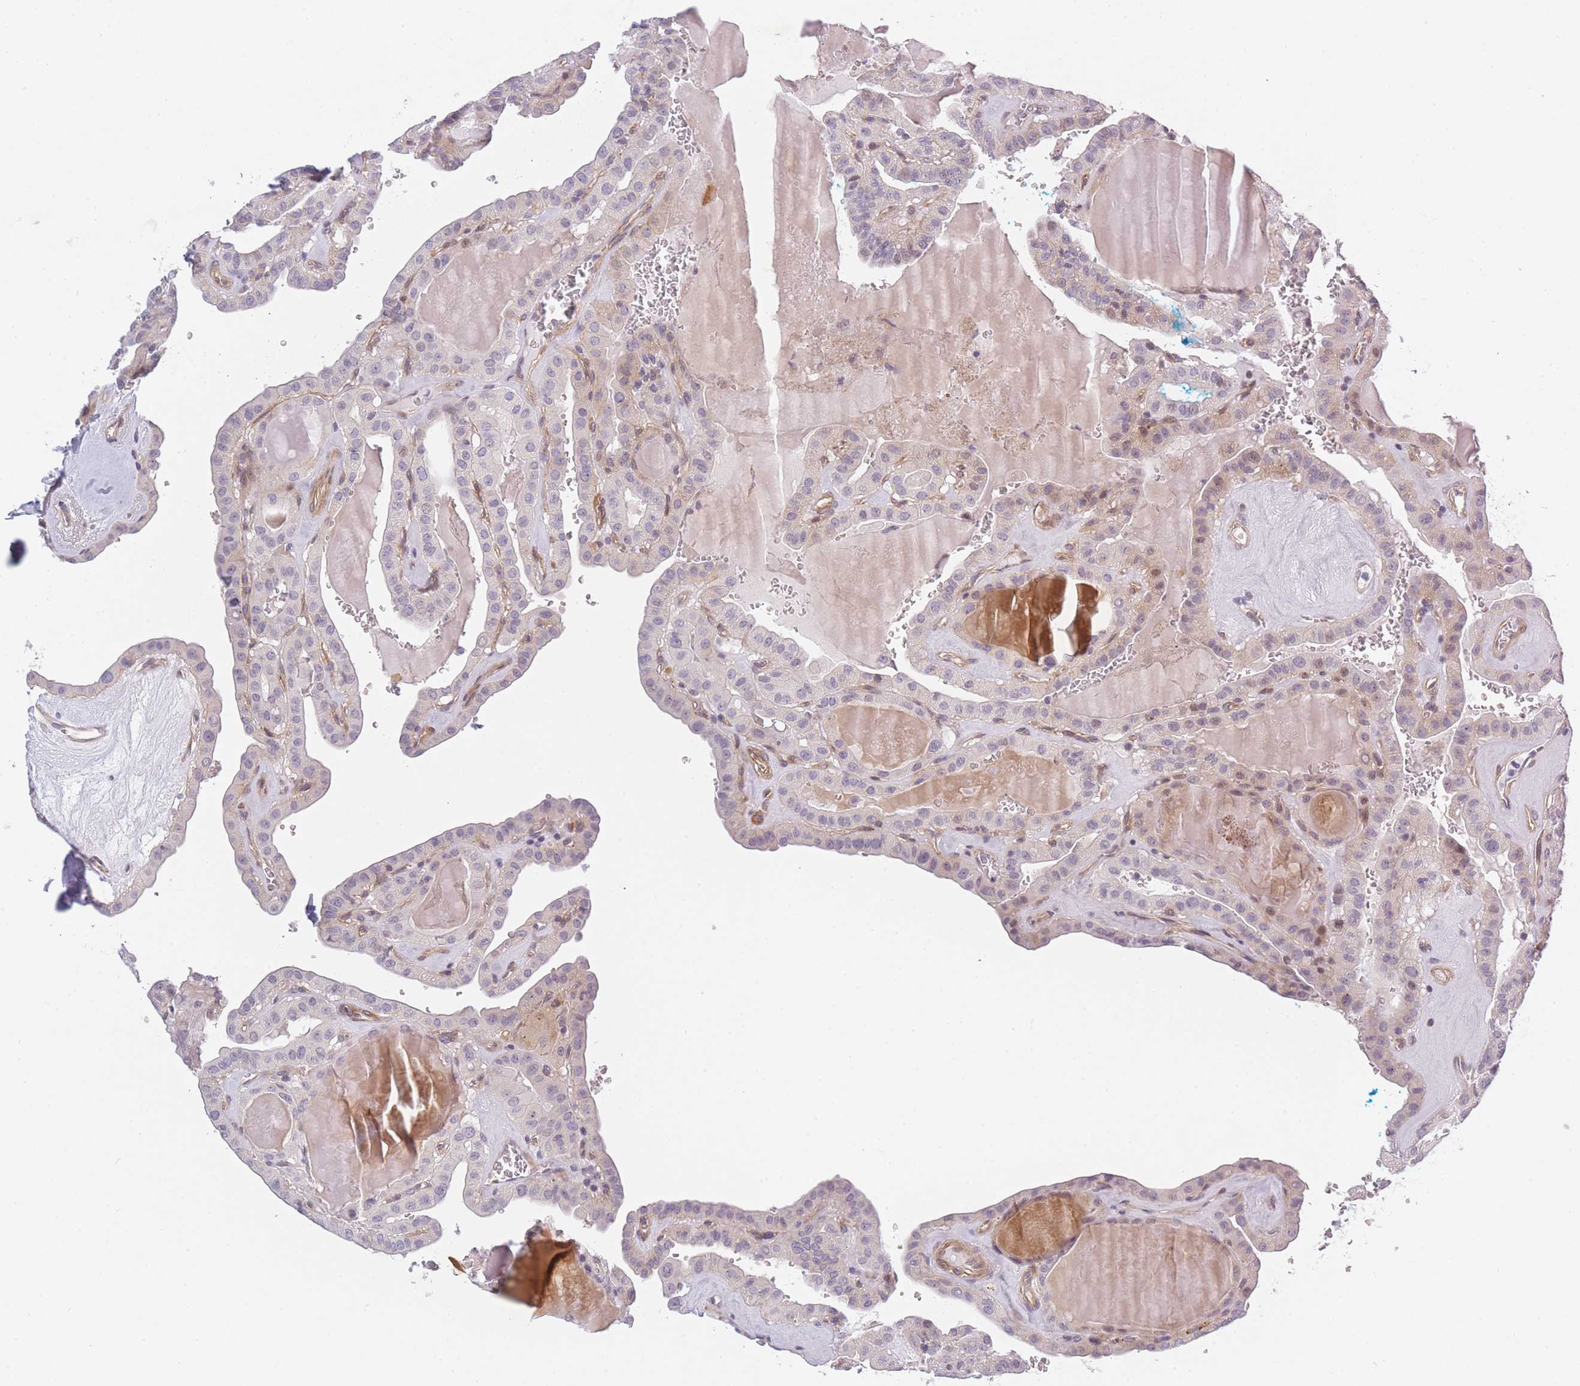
{"staining": {"intensity": "weak", "quantity": "<25%", "location": "cytoplasmic/membranous,nuclear"}, "tissue": "thyroid cancer", "cell_type": "Tumor cells", "image_type": "cancer", "snomed": [{"axis": "morphology", "description": "Papillary adenocarcinoma, NOS"}, {"axis": "topography", "description": "Thyroid gland"}], "caption": "IHC photomicrograph of thyroid cancer stained for a protein (brown), which displays no expression in tumor cells. (Brightfield microscopy of DAB IHC at high magnification).", "gene": "SLC7A6", "patient": {"sex": "male", "age": 52}}